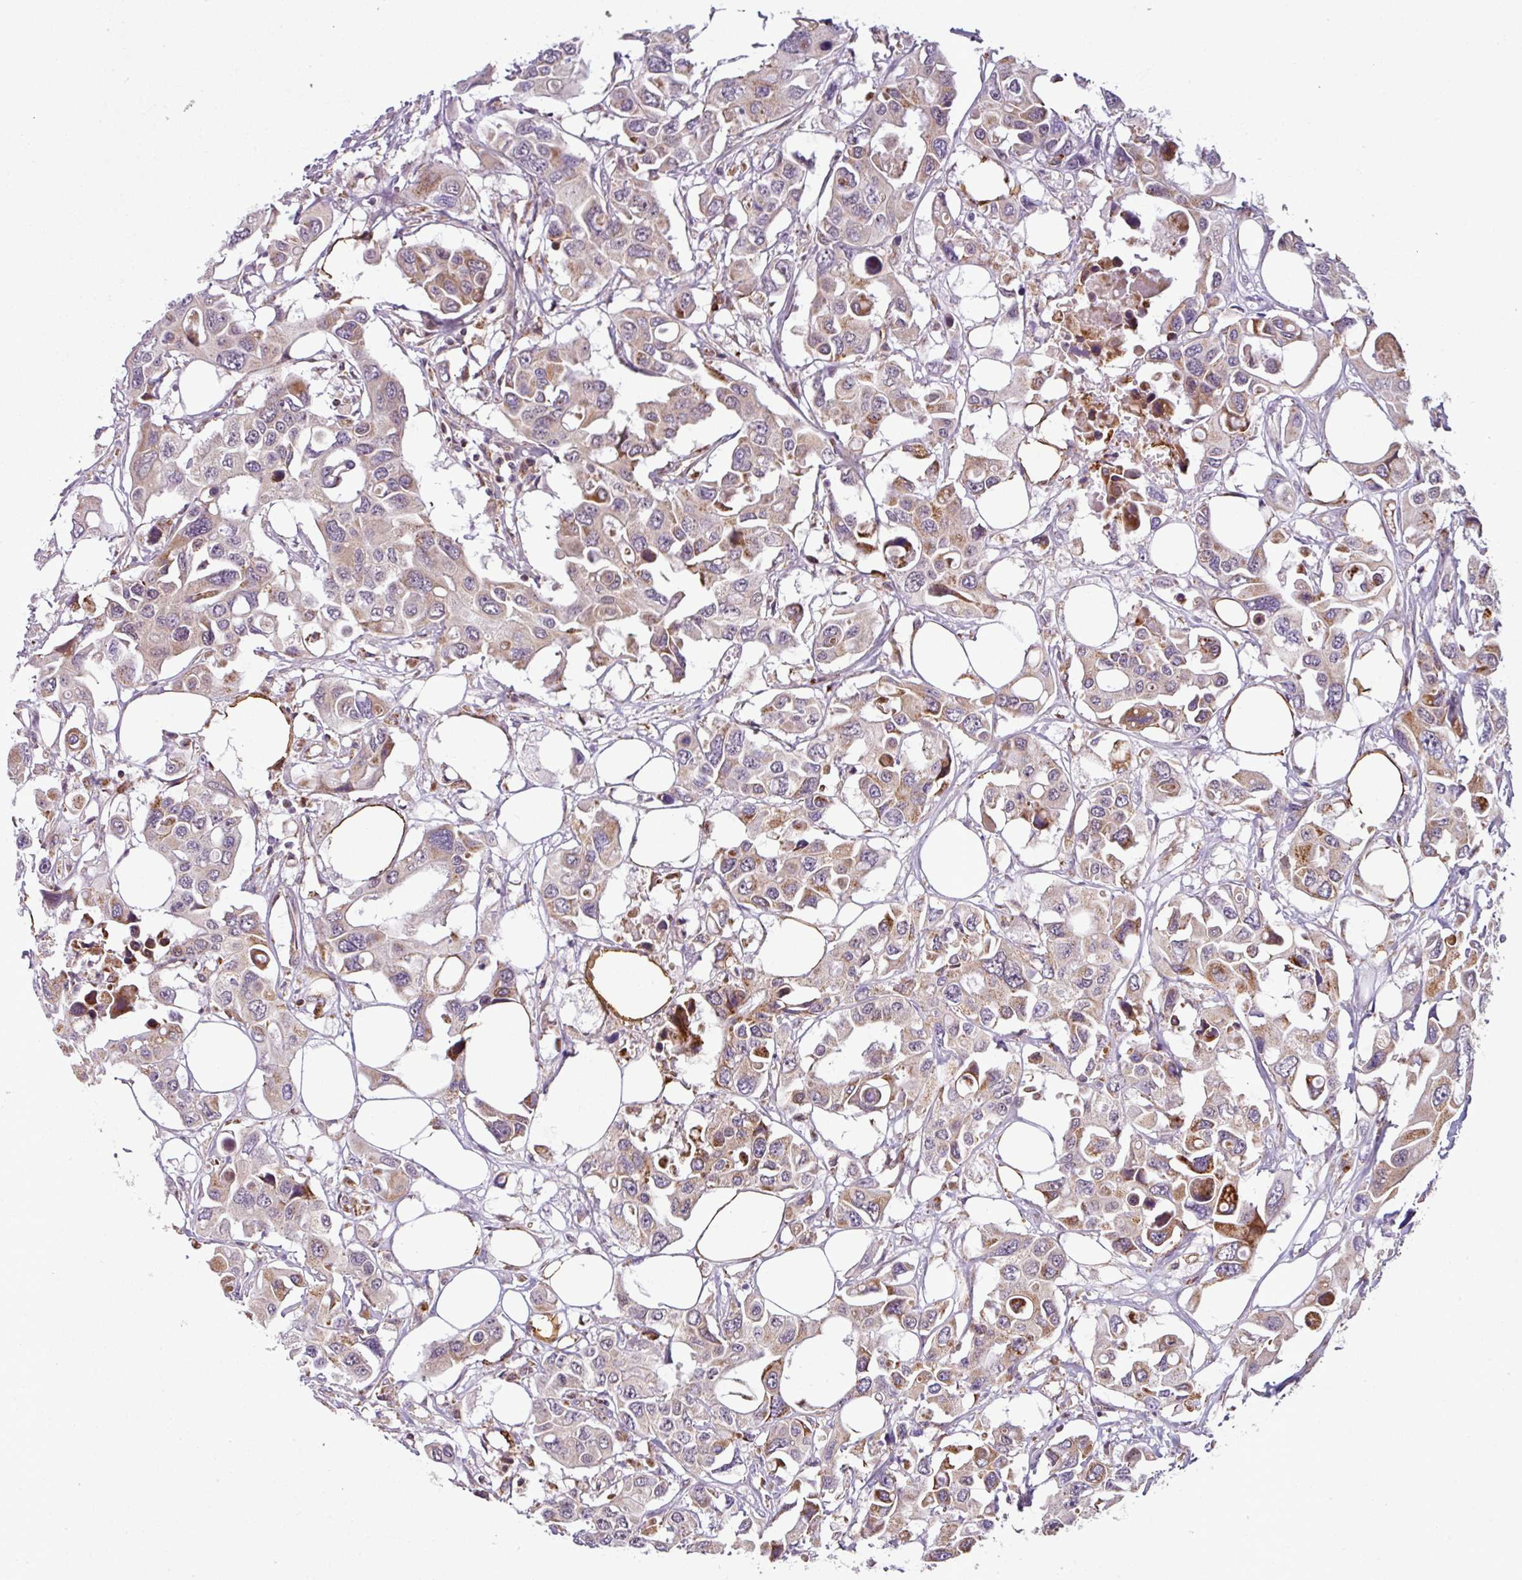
{"staining": {"intensity": "moderate", "quantity": "25%-75%", "location": "cytoplasmic/membranous"}, "tissue": "colorectal cancer", "cell_type": "Tumor cells", "image_type": "cancer", "snomed": [{"axis": "morphology", "description": "Adenocarcinoma, NOS"}, {"axis": "topography", "description": "Colon"}], "caption": "Immunohistochemistry of colorectal adenocarcinoma shows medium levels of moderate cytoplasmic/membranous positivity in about 25%-75% of tumor cells.", "gene": "PRELID3B", "patient": {"sex": "male", "age": 77}}